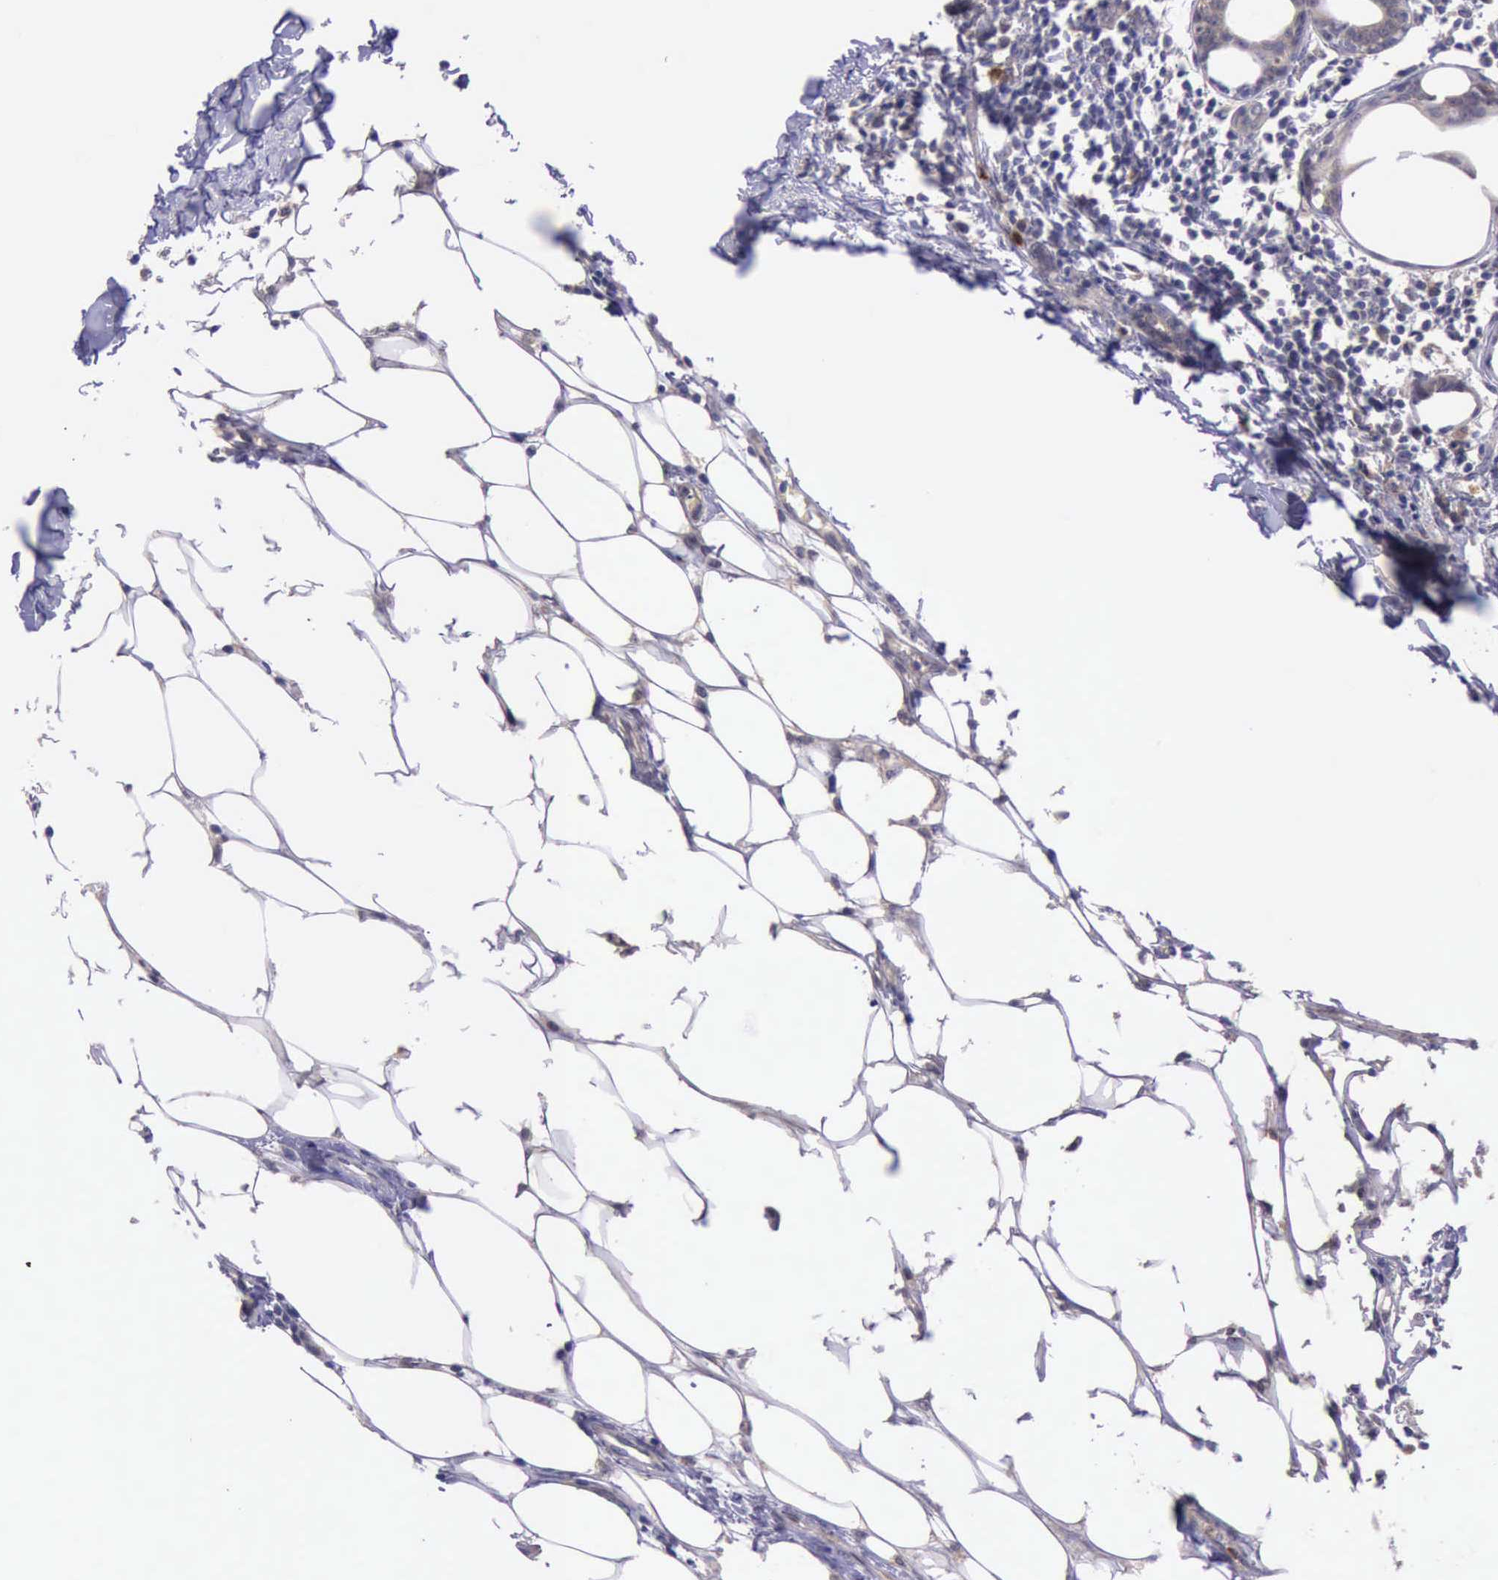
{"staining": {"intensity": "weak", "quantity": ">75%", "location": "cytoplasmic/membranous"}, "tissue": "breast cancer", "cell_type": "Tumor cells", "image_type": "cancer", "snomed": [{"axis": "morphology", "description": "Duct carcinoma"}, {"axis": "topography", "description": "Breast"}], "caption": "Tumor cells demonstrate low levels of weak cytoplasmic/membranous staining in about >75% of cells in breast cancer (infiltrating ductal carcinoma).", "gene": "PLEK2", "patient": {"sex": "female", "age": 40}}